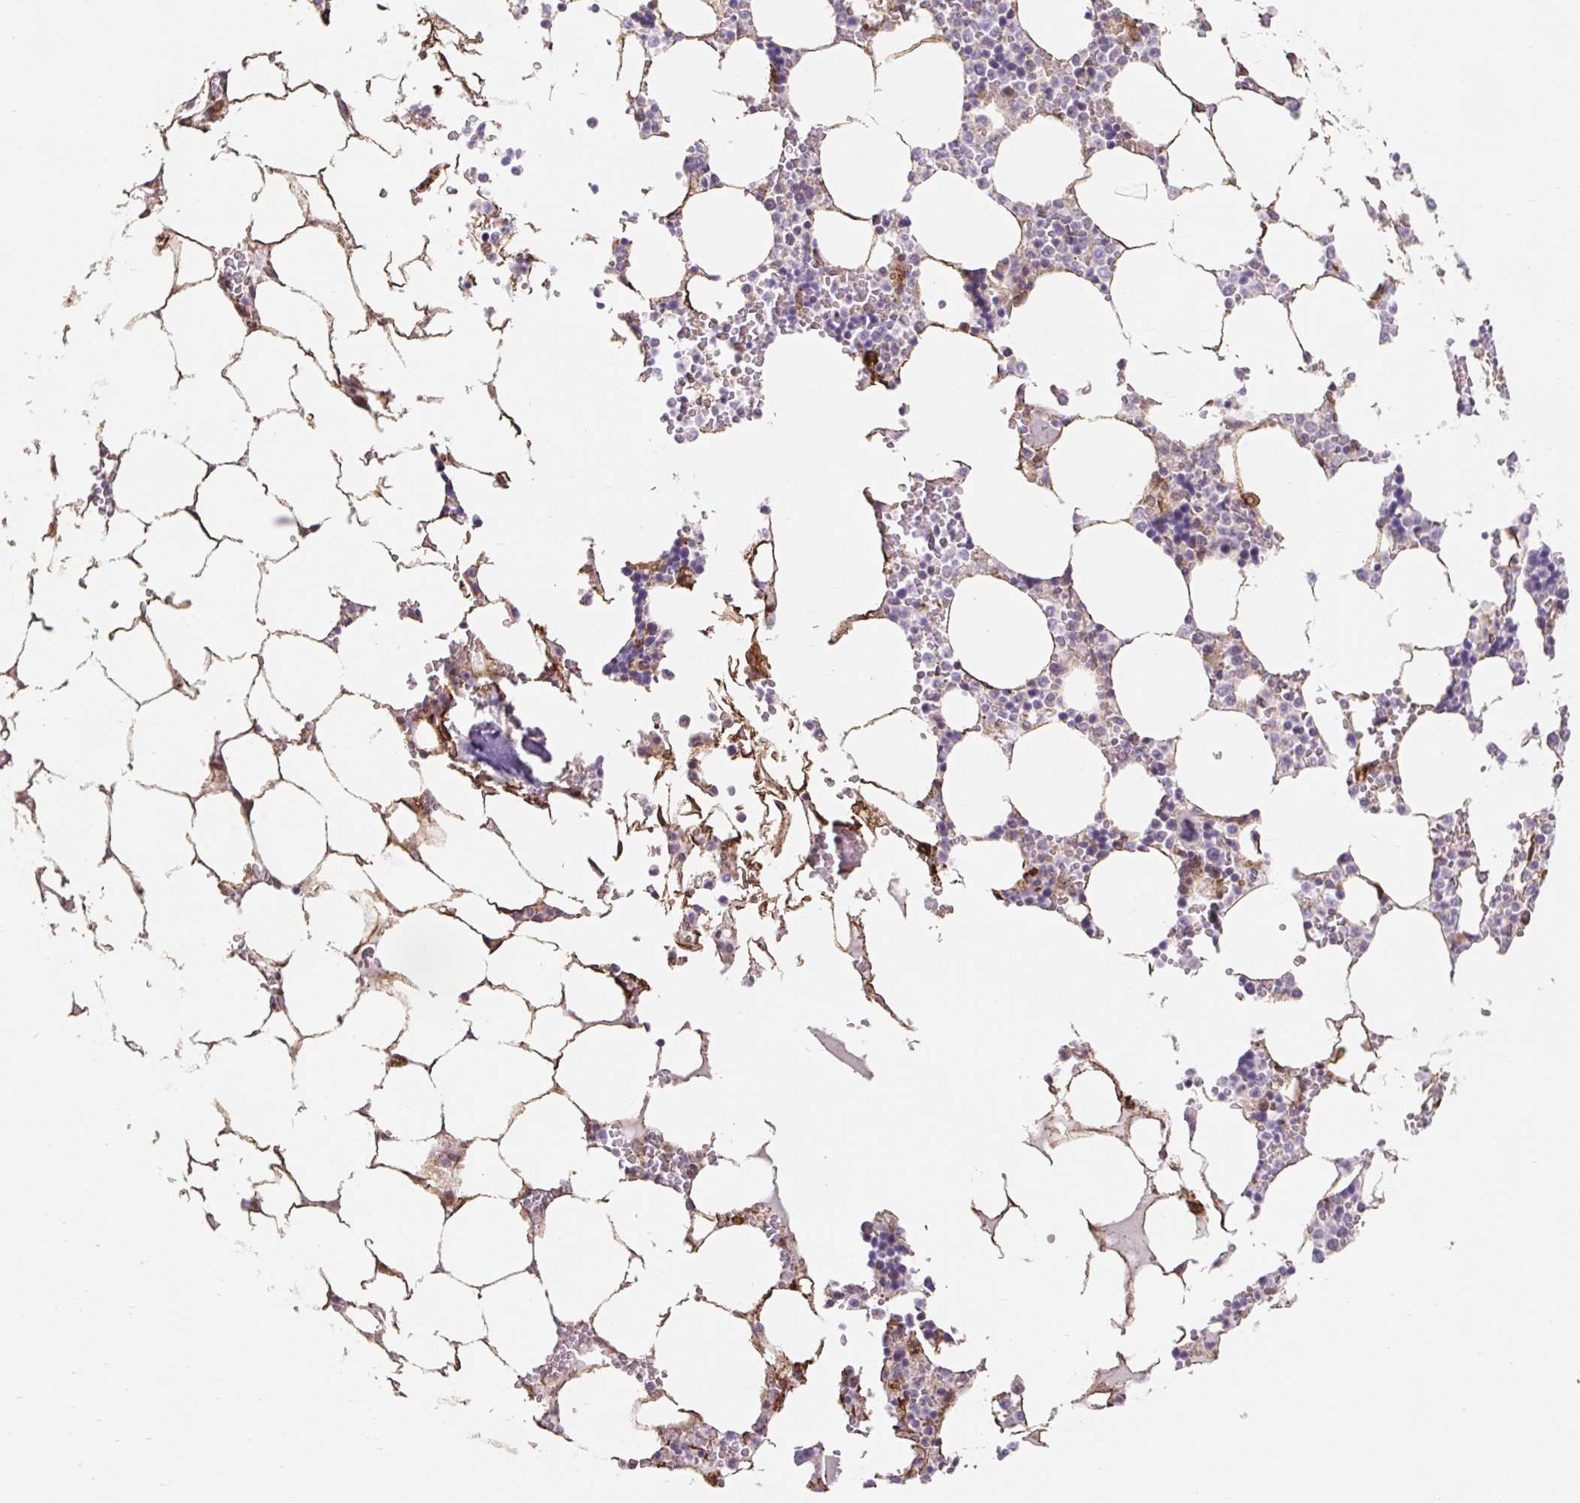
{"staining": {"intensity": "moderate", "quantity": "<25%", "location": "cytoplasmic/membranous"}, "tissue": "bone marrow", "cell_type": "Hematopoietic cells", "image_type": "normal", "snomed": [{"axis": "morphology", "description": "Normal tissue, NOS"}, {"axis": "topography", "description": "Bone marrow"}], "caption": "The micrograph exhibits immunohistochemical staining of unremarkable bone marrow. There is moderate cytoplasmic/membranous staining is identified in approximately <25% of hematopoietic cells. The staining was performed using DAB (3,3'-diaminobenzidine) to visualize the protein expression in brown, while the nuclei were stained in blue with hematoxylin (Magnification: 20x).", "gene": "LYPD5", "patient": {"sex": "male", "age": 64}}